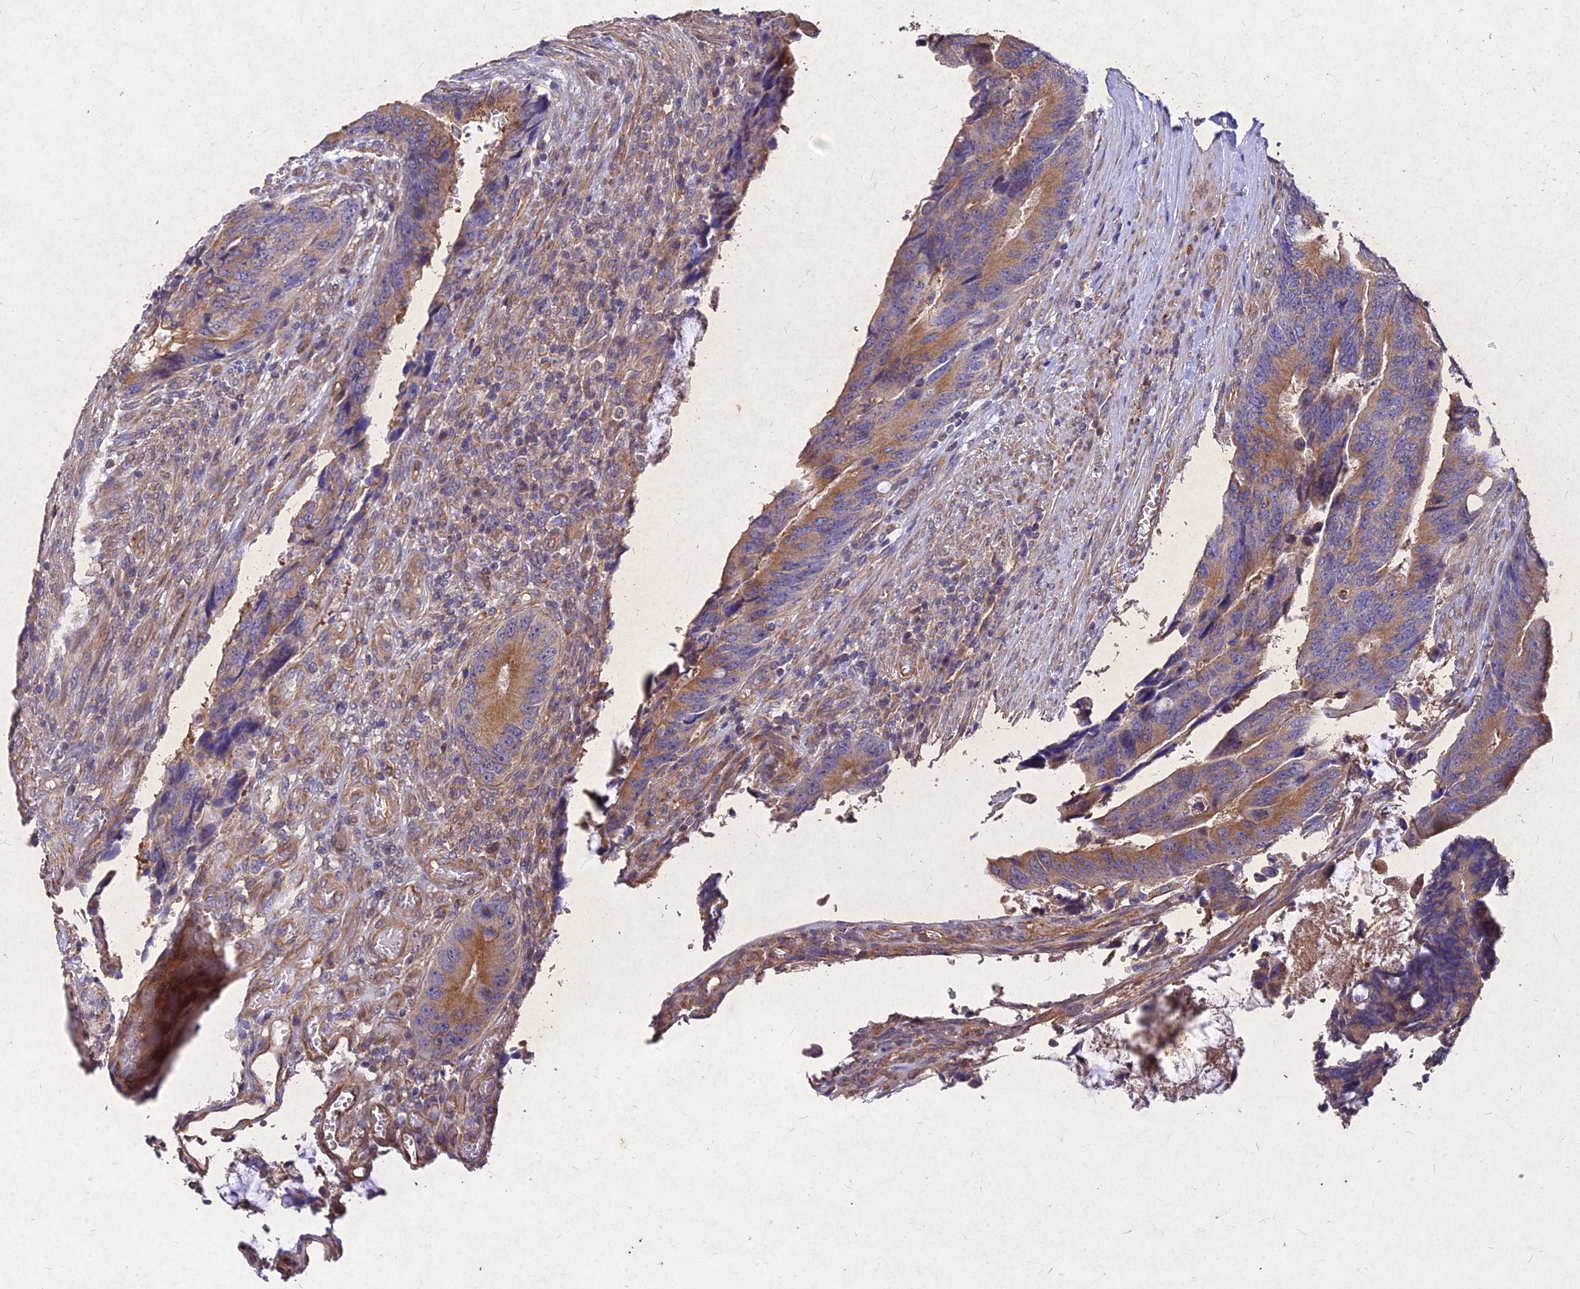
{"staining": {"intensity": "moderate", "quantity": ">75%", "location": "cytoplasmic/membranous"}, "tissue": "colorectal cancer", "cell_type": "Tumor cells", "image_type": "cancer", "snomed": [{"axis": "morphology", "description": "Adenocarcinoma, NOS"}, {"axis": "topography", "description": "Colon"}], "caption": "Moderate cytoplasmic/membranous protein expression is appreciated in approximately >75% of tumor cells in colorectal cancer.", "gene": "SKA1", "patient": {"sex": "male", "age": 87}}